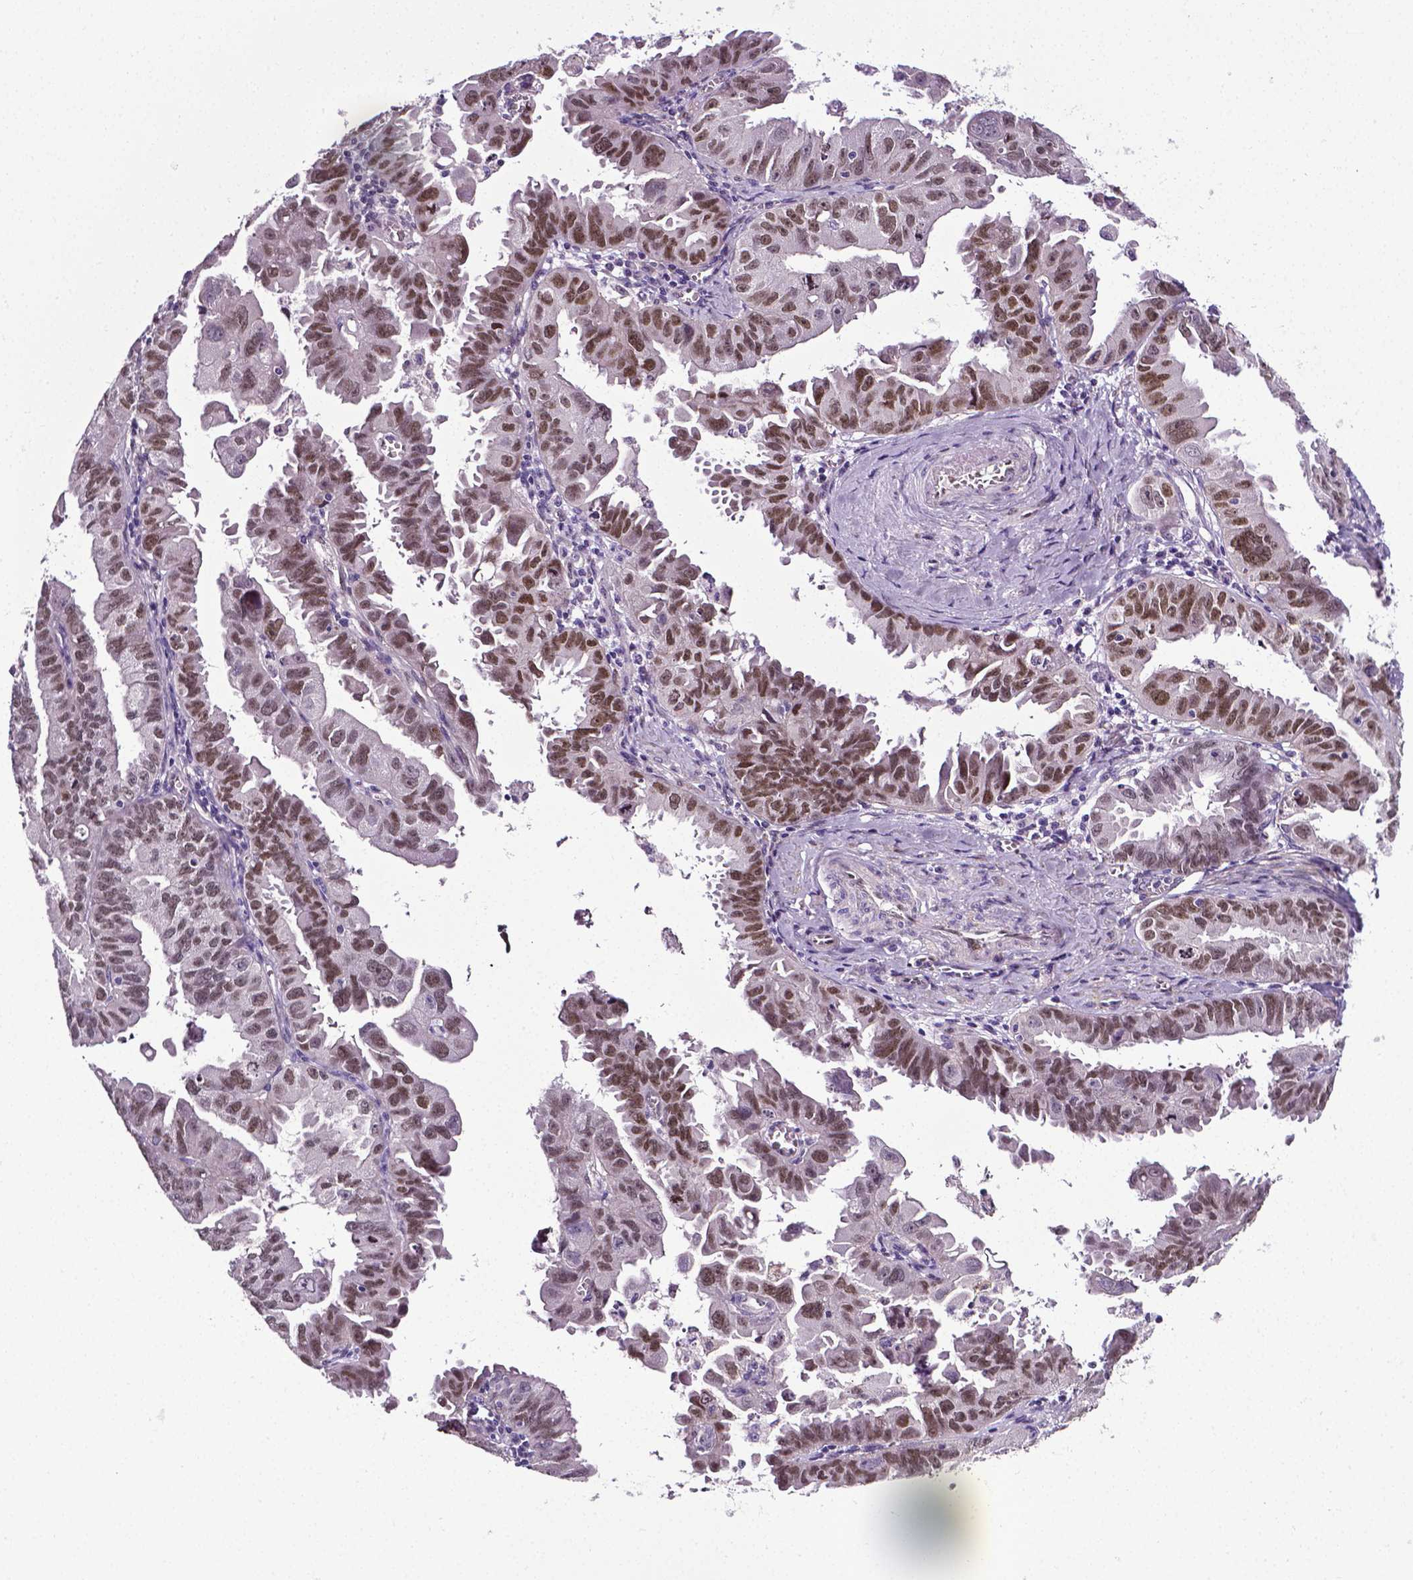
{"staining": {"intensity": "strong", "quantity": ">75%", "location": "nuclear"}, "tissue": "ovarian cancer", "cell_type": "Tumor cells", "image_type": "cancer", "snomed": [{"axis": "morphology", "description": "Carcinoma, endometroid"}, {"axis": "topography", "description": "Ovary"}], "caption": "An IHC histopathology image of tumor tissue is shown. Protein staining in brown shows strong nuclear positivity in ovarian cancer within tumor cells.", "gene": "PTGER3", "patient": {"sex": "female", "age": 85}}